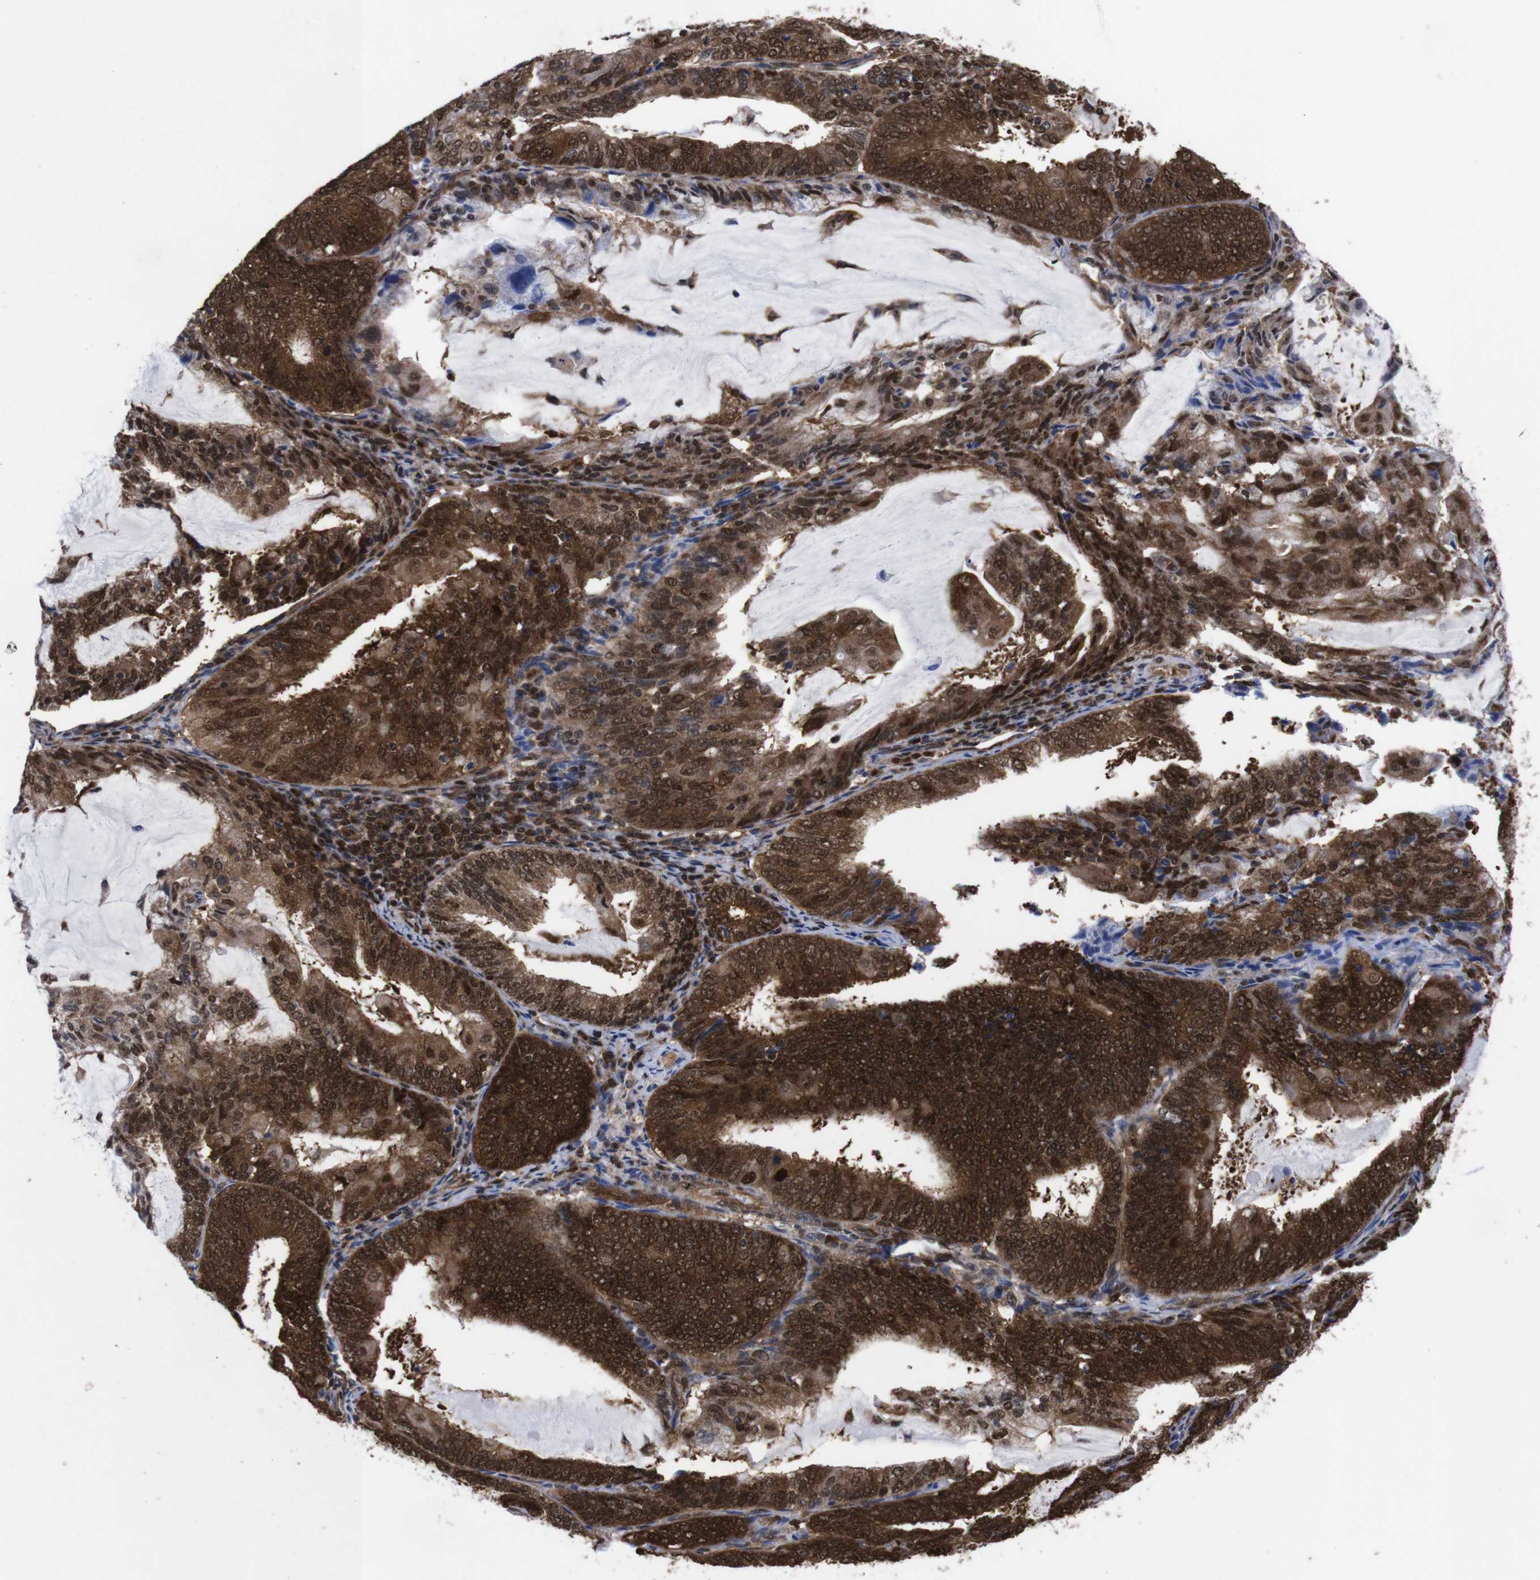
{"staining": {"intensity": "strong", "quantity": ">75%", "location": "cytoplasmic/membranous,nuclear"}, "tissue": "endometrial cancer", "cell_type": "Tumor cells", "image_type": "cancer", "snomed": [{"axis": "morphology", "description": "Adenocarcinoma, NOS"}, {"axis": "topography", "description": "Endometrium"}], "caption": "IHC staining of endometrial cancer, which demonstrates high levels of strong cytoplasmic/membranous and nuclear positivity in about >75% of tumor cells indicating strong cytoplasmic/membranous and nuclear protein positivity. The staining was performed using DAB (brown) for protein detection and nuclei were counterstained in hematoxylin (blue).", "gene": "UBQLN2", "patient": {"sex": "female", "age": 81}}